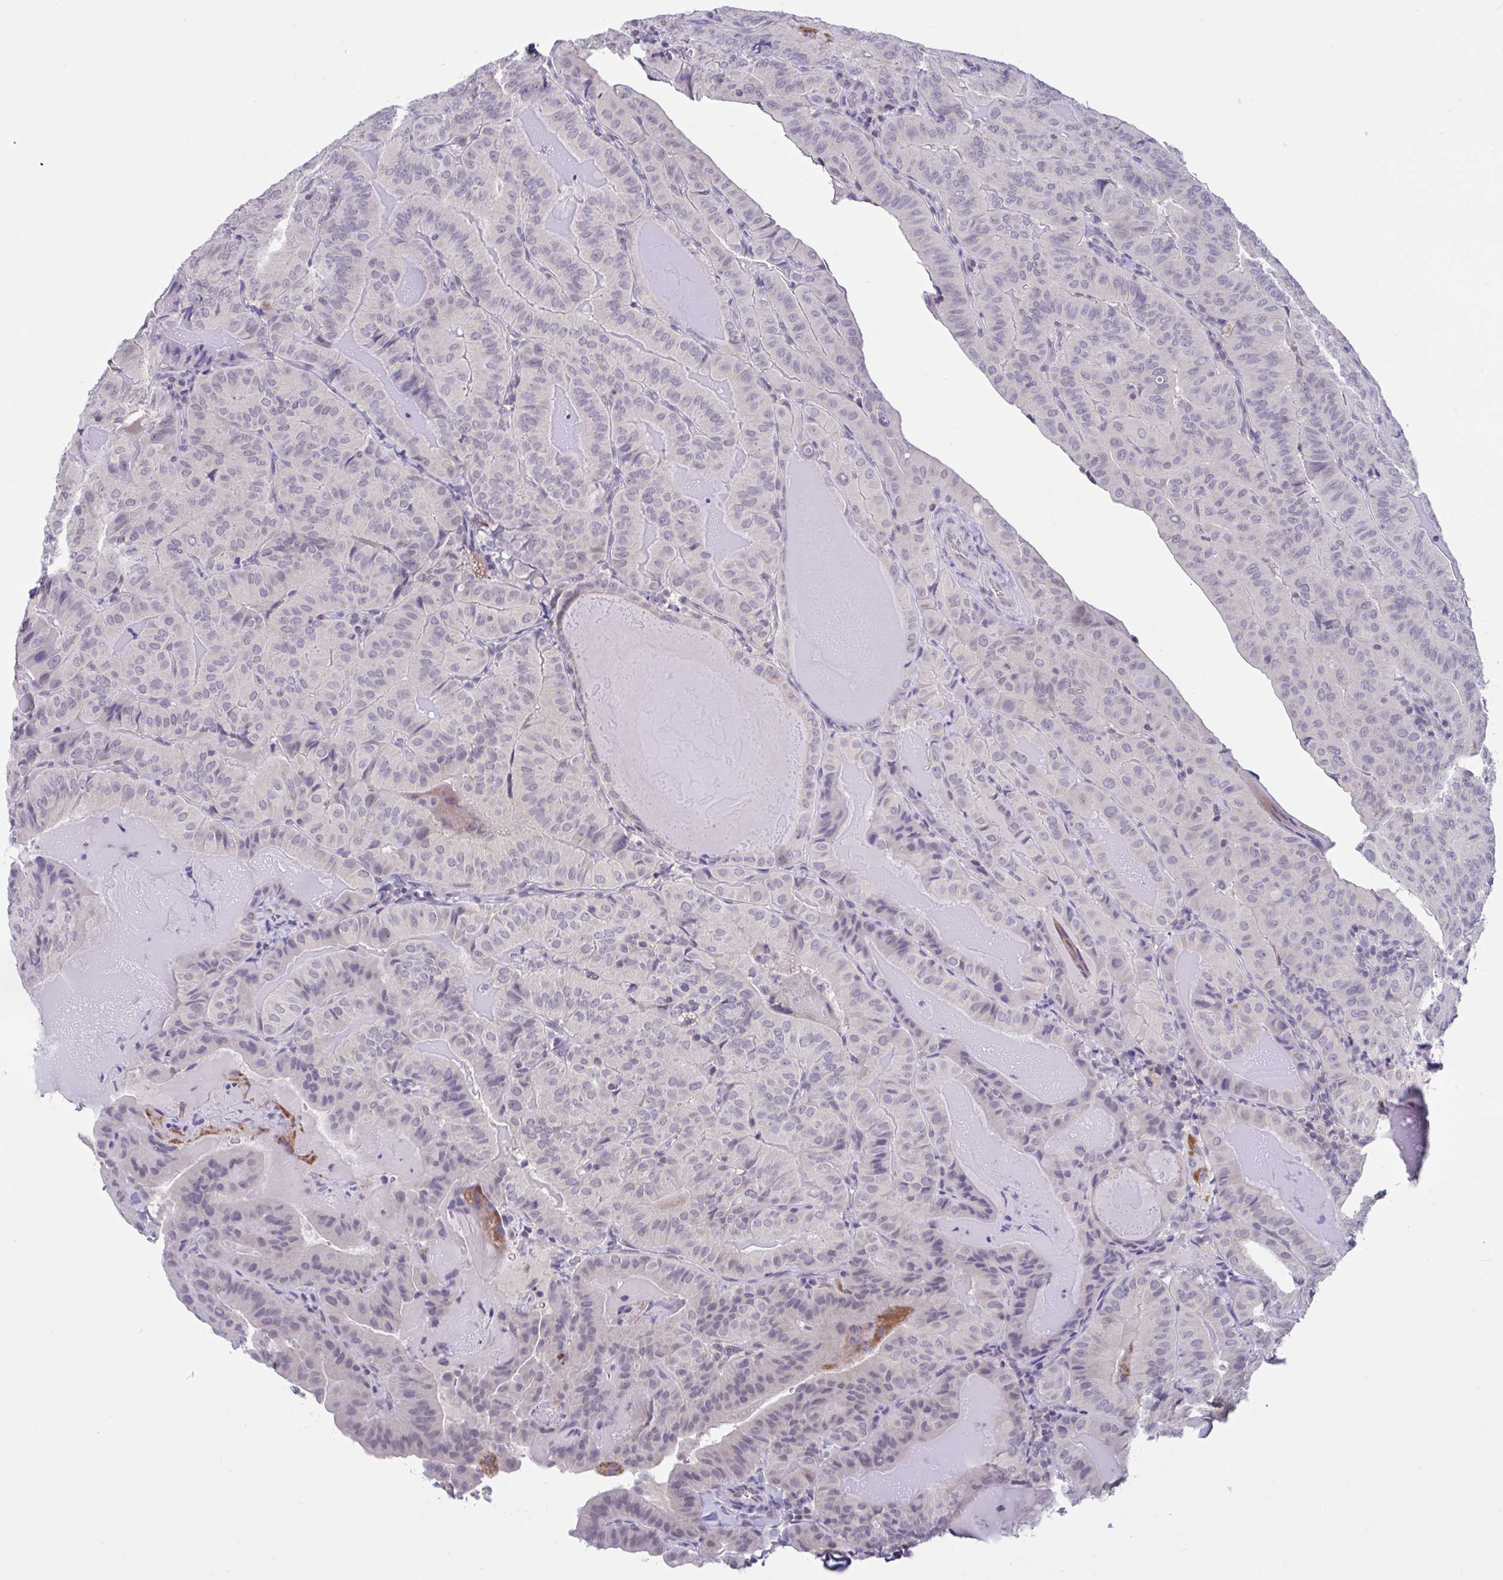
{"staining": {"intensity": "negative", "quantity": "none", "location": "none"}, "tissue": "thyroid cancer", "cell_type": "Tumor cells", "image_type": "cancer", "snomed": [{"axis": "morphology", "description": "Papillary adenocarcinoma, NOS"}, {"axis": "topography", "description": "Thyroid gland"}], "caption": "Tumor cells are negative for protein expression in human thyroid cancer (papillary adenocarcinoma). (DAB (3,3'-diaminobenzidine) immunohistochemistry (IHC) visualized using brightfield microscopy, high magnification).", "gene": "ARPP19", "patient": {"sex": "female", "age": 68}}